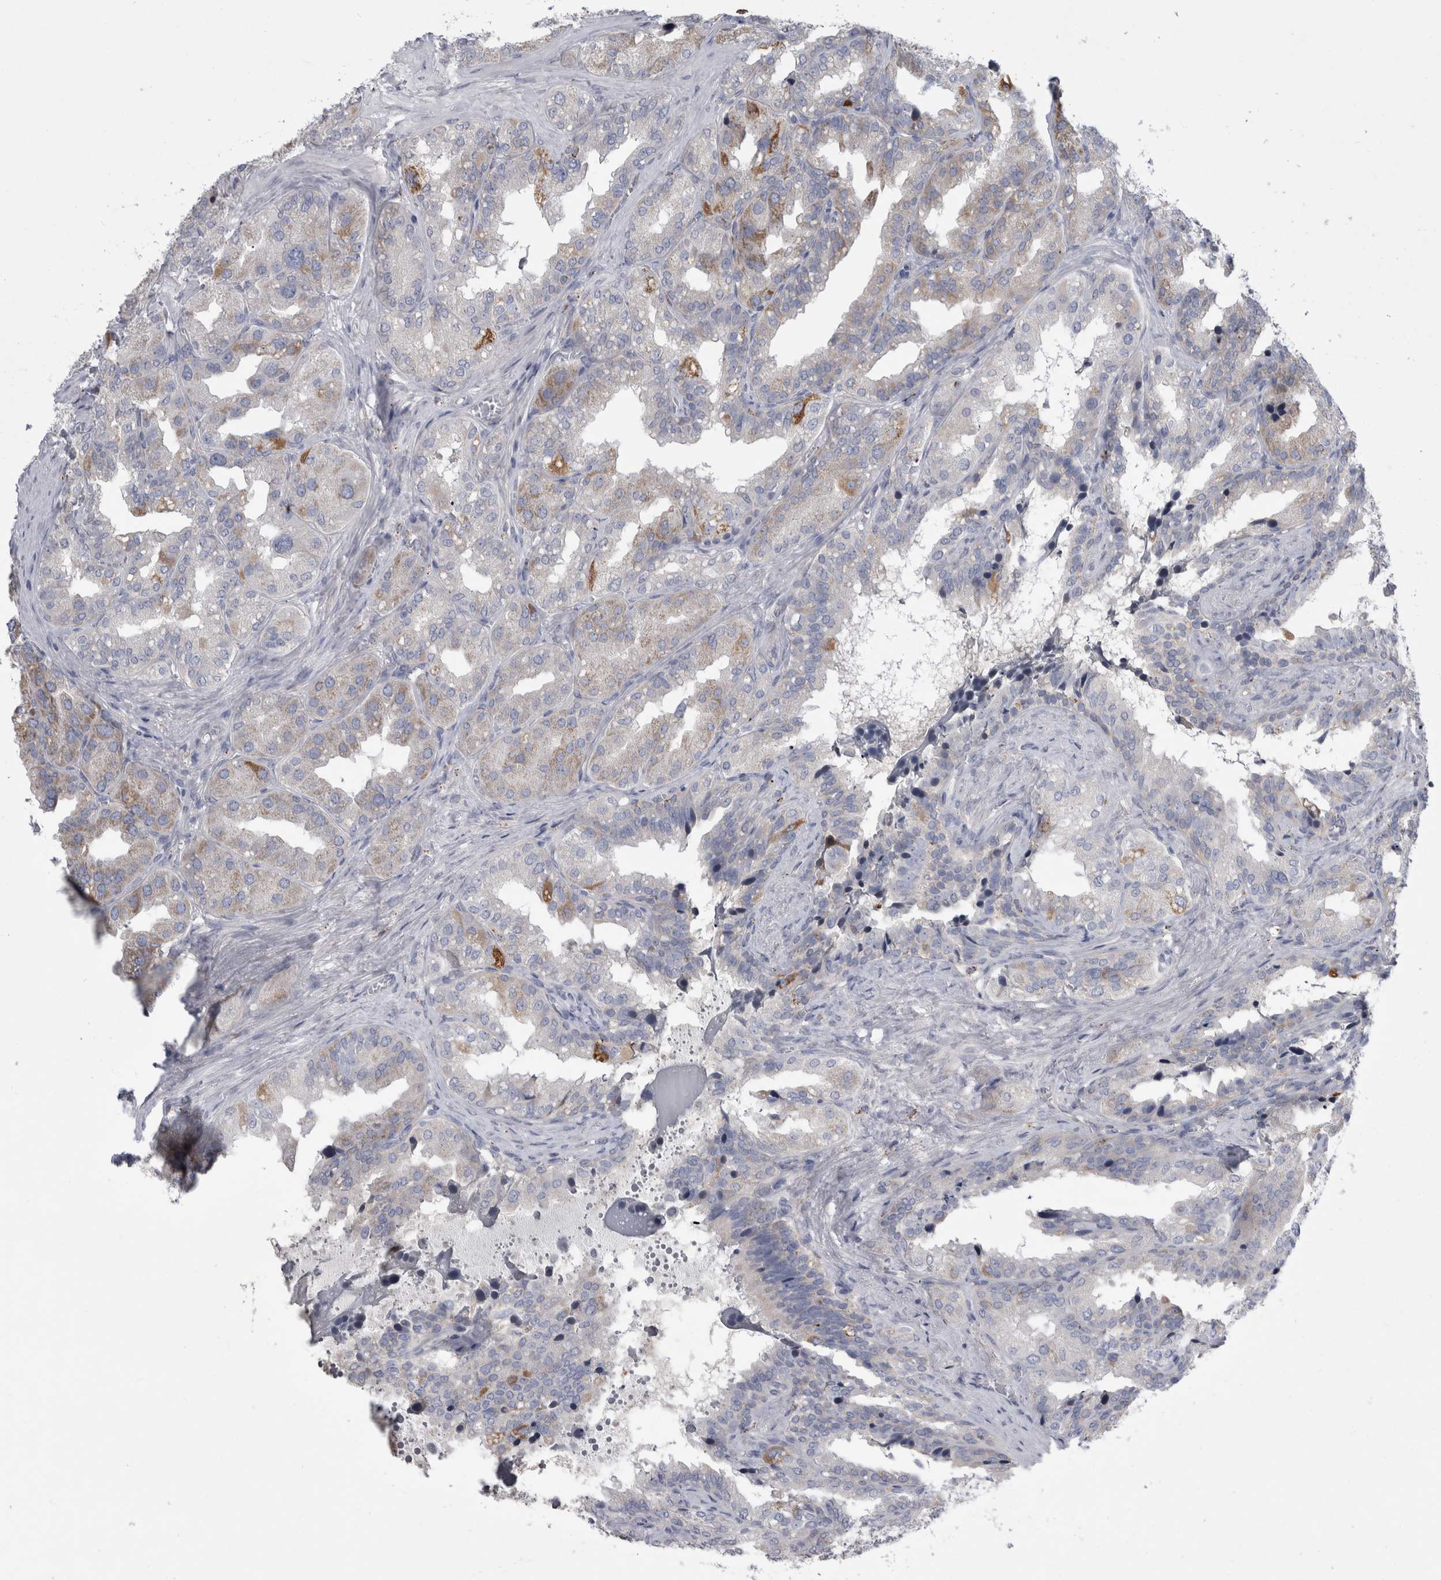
{"staining": {"intensity": "moderate", "quantity": "<25%", "location": "cytoplasmic/membranous"}, "tissue": "seminal vesicle", "cell_type": "Glandular cells", "image_type": "normal", "snomed": [{"axis": "morphology", "description": "Normal tissue, NOS"}, {"axis": "topography", "description": "Prostate"}, {"axis": "topography", "description": "Seminal veicle"}], "caption": "The immunohistochemical stain shows moderate cytoplasmic/membranous expression in glandular cells of benign seminal vesicle.", "gene": "GATM", "patient": {"sex": "male", "age": 51}}